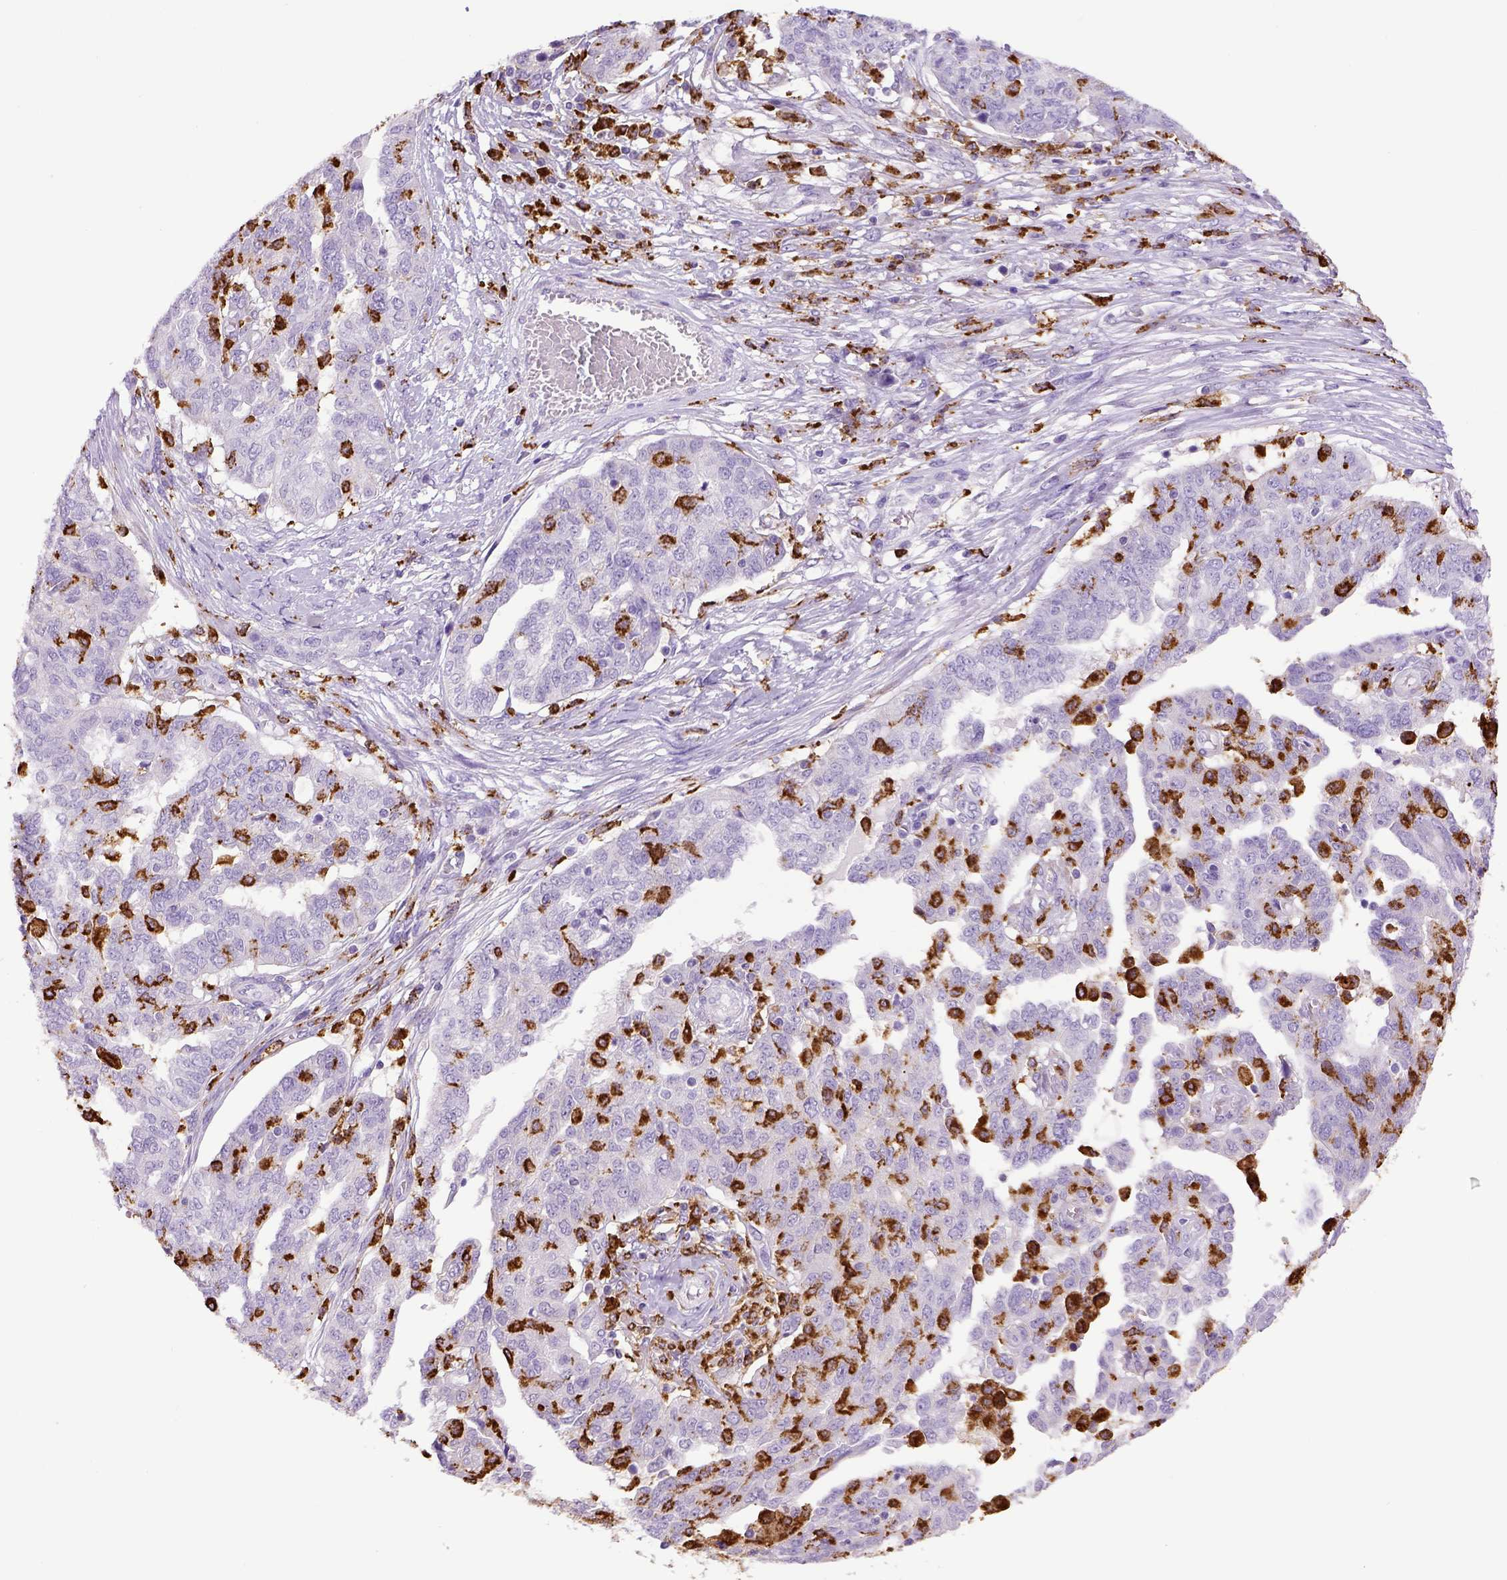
{"staining": {"intensity": "negative", "quantity": "none", "location": "none"}, "tissue": "ovarian cancer", "cell_type": "Tumor cells", "image_type": "cancer", "snomed": [{"axis": "morphology", "description": "Cystadenocarcinoma, serous, NOS"}, {"axis": "topography", "description": "Ovary"}], "caption": "A high-resolution photomicrograph shows IHC staining of serous cystadenocarcinoma (ovarian), which exhibits no significant positivity in tumor cells.", "gene": "CD68", "patient": {"sex": "female", "age": 67}}